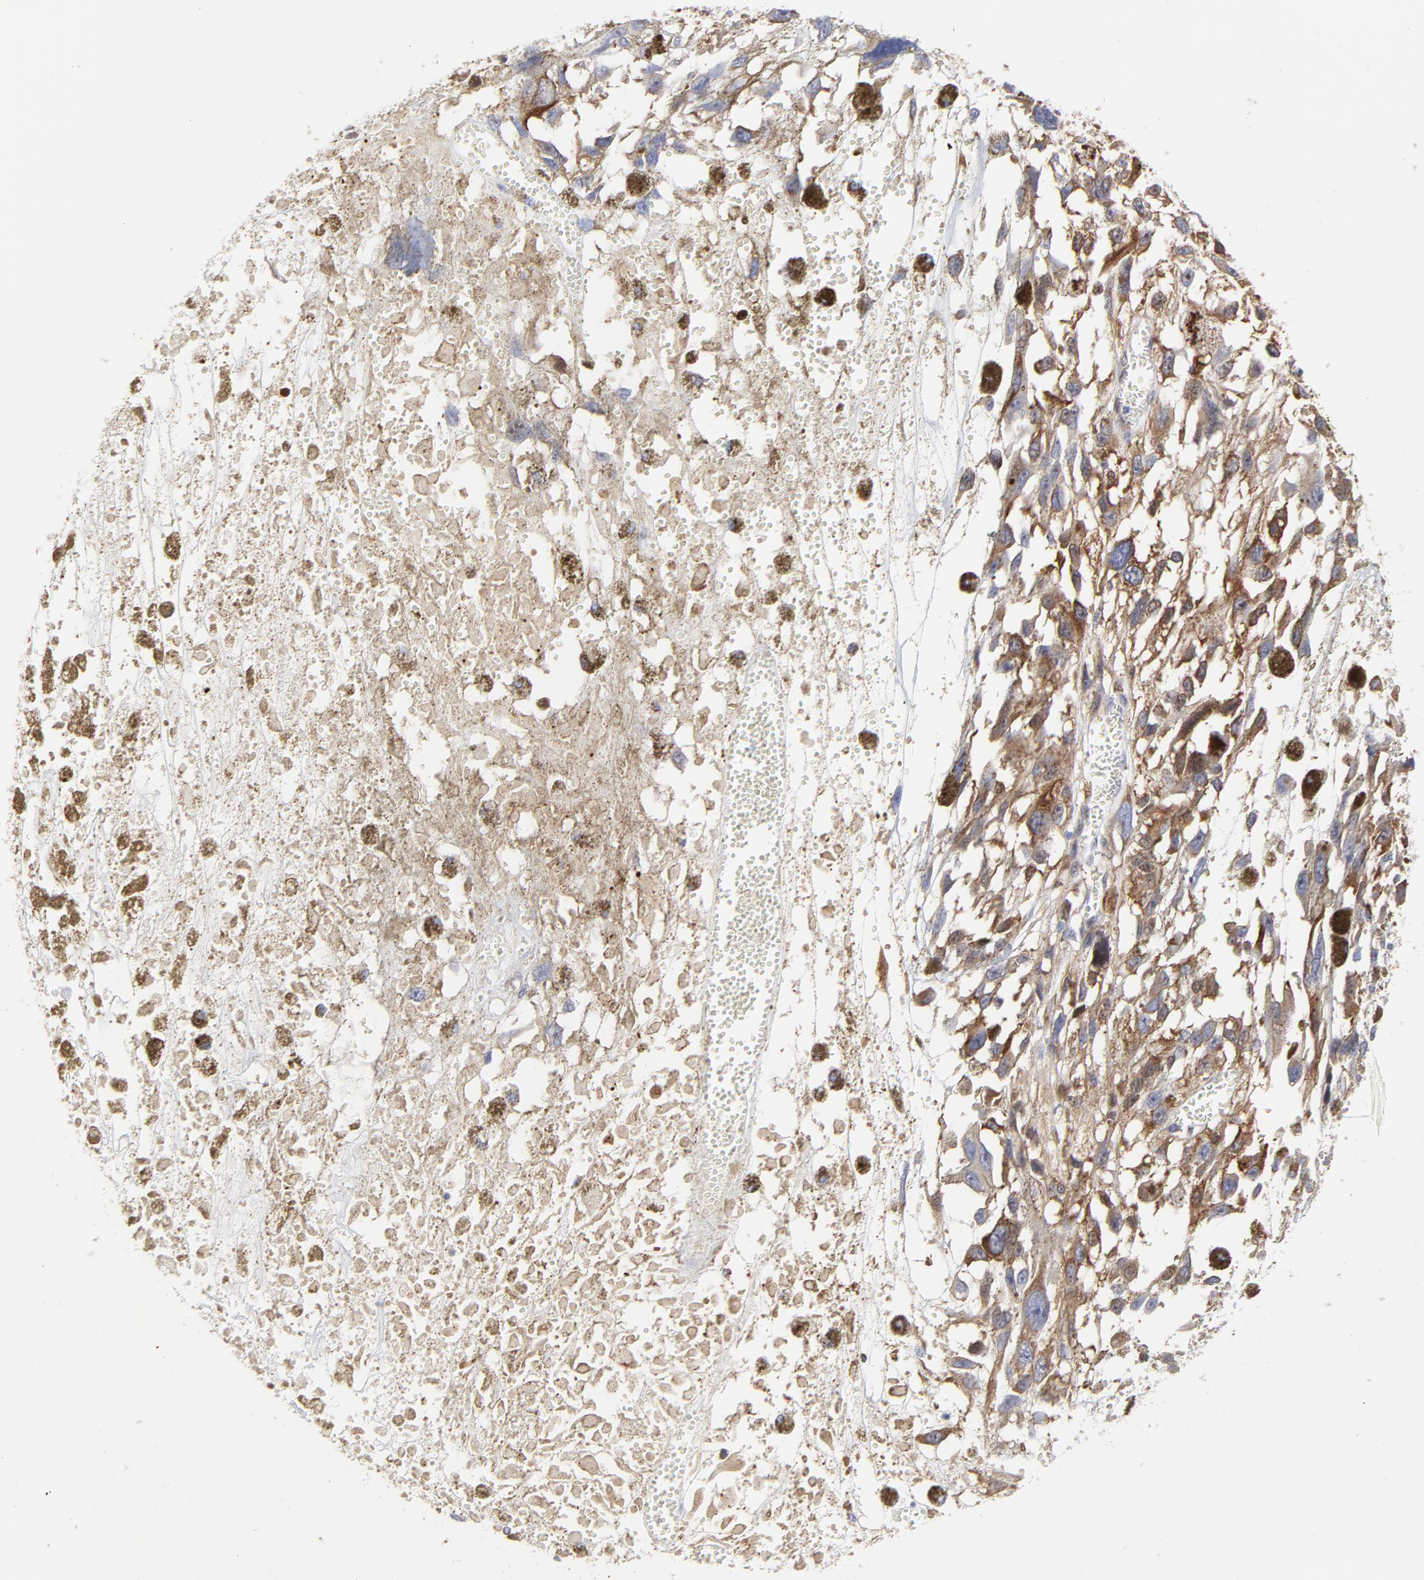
{"staining": {"intensity": "moderate", "quantity": "25%-75%", "location": "cytoplasmic/membranous"}, "tissue": "melanoma", "cell_type": "Tumor cells", "image_type": "cancer", "snomed": [{"axis": "morphology", "description": "Malignant melanoma, Metastatic site"}, {"axis": "topography", "description": "Lymph node"}], "caption": "An immunohistochemistry (IHC) photomicrograph of tumor tissue is shown. Protein staining in brown highlights moderate cytoplasmic/membranous positivity in melanoma within tumor cells.", "gene": "NCAPH", "patient": {"sex": "male", "age": 59}}